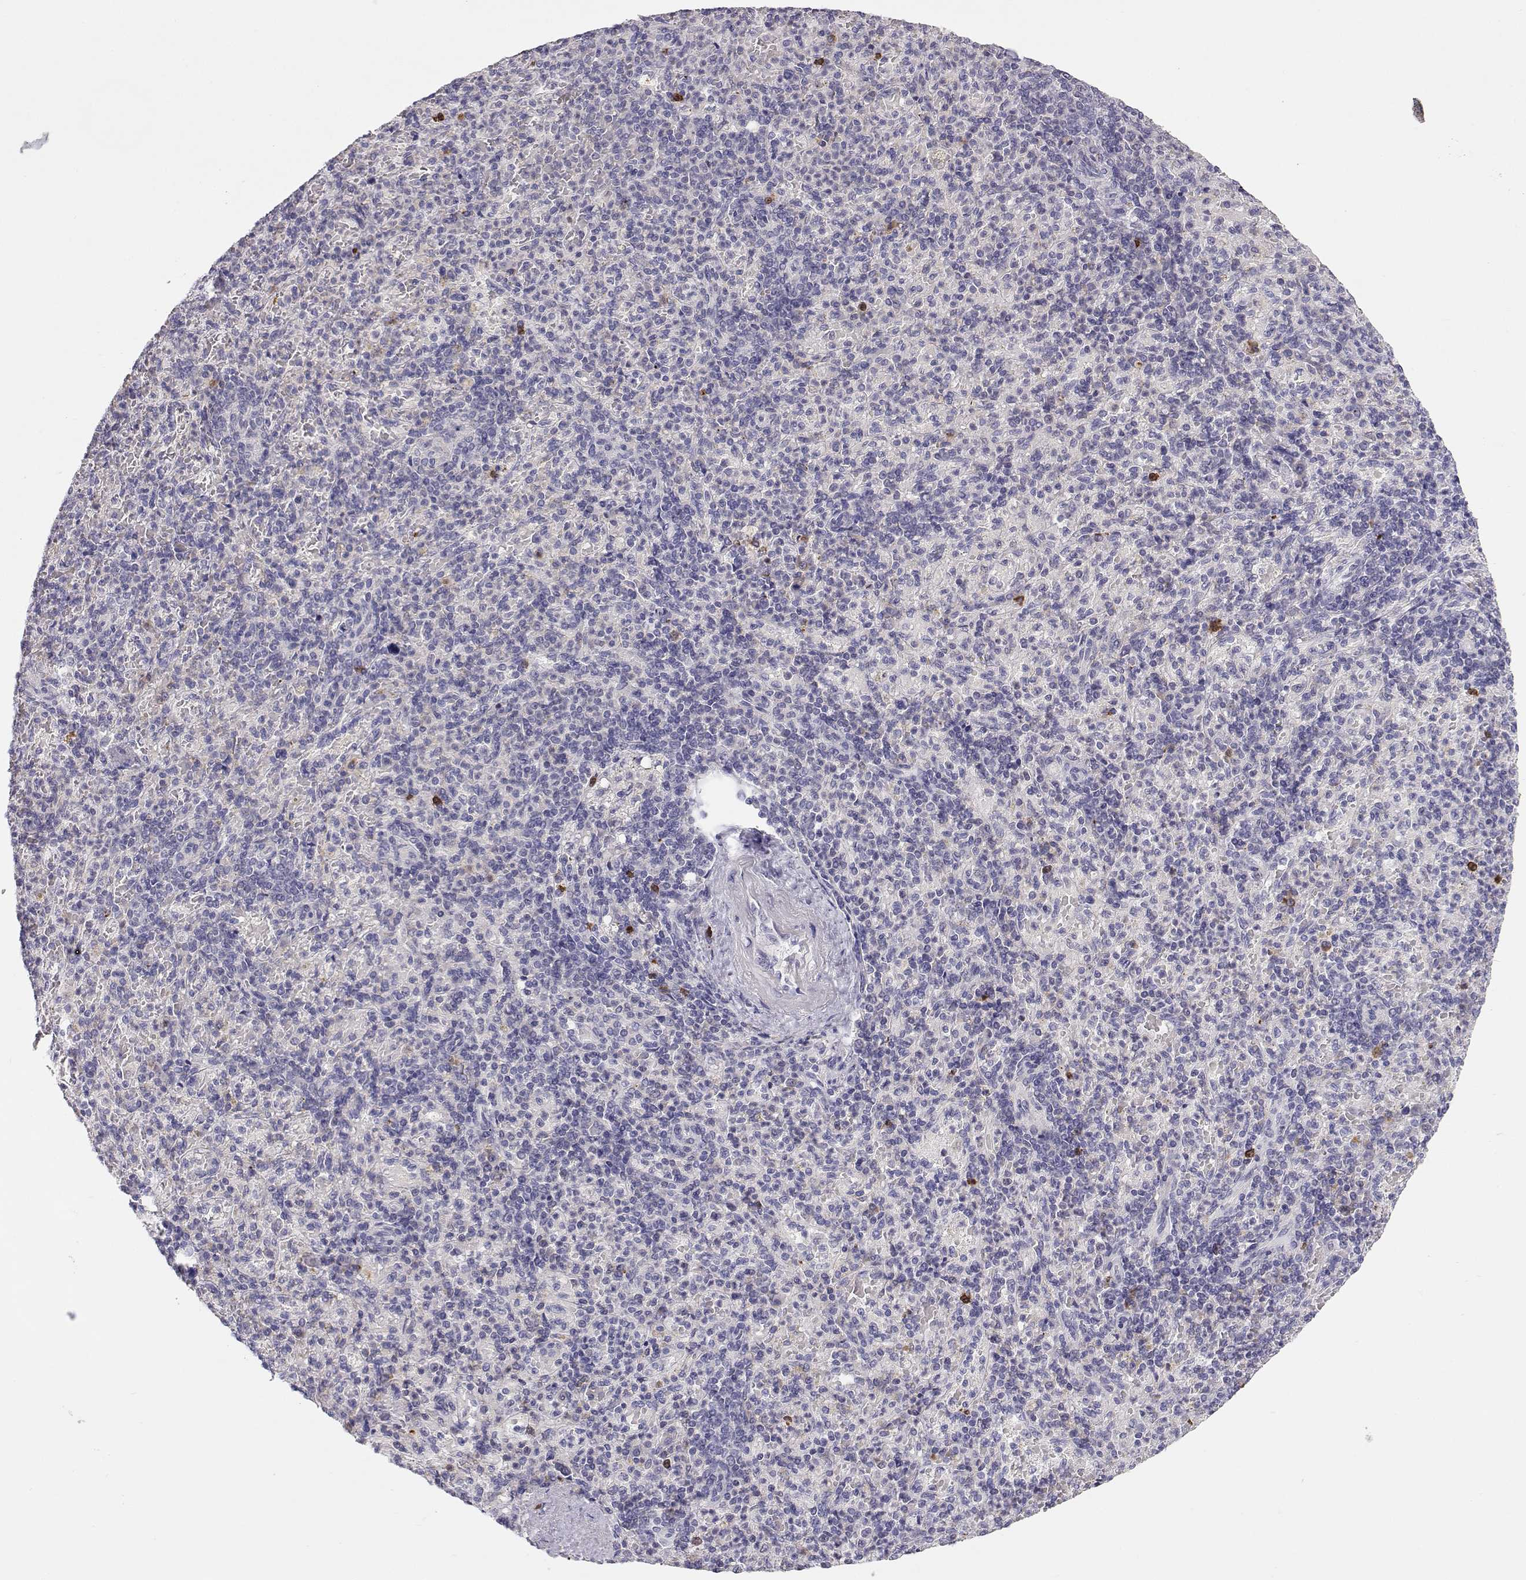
{"staining": {"intensity": "moderate", "quantity": "<25%", "location": "cytoplasmic/membranous"}, "tissue": "spleen", "cell_type": "Cells in red pulp", "image_type": "normal", "snomed": [{"axis": "morphology", "description": "Normal tissue, NOS"}, {"axis": "topography", "description": "Spleen"}], "caption": "Immunohistochemistry histopathology image of unremarkable human spleen stained for a protein (brown), which reveals low levels of moderate cytoplasmic/membranous expression in approximately <25% of cells in red pulp.", "gene": "CDHR1", "patient": {"sex": "female", "age": 74}}